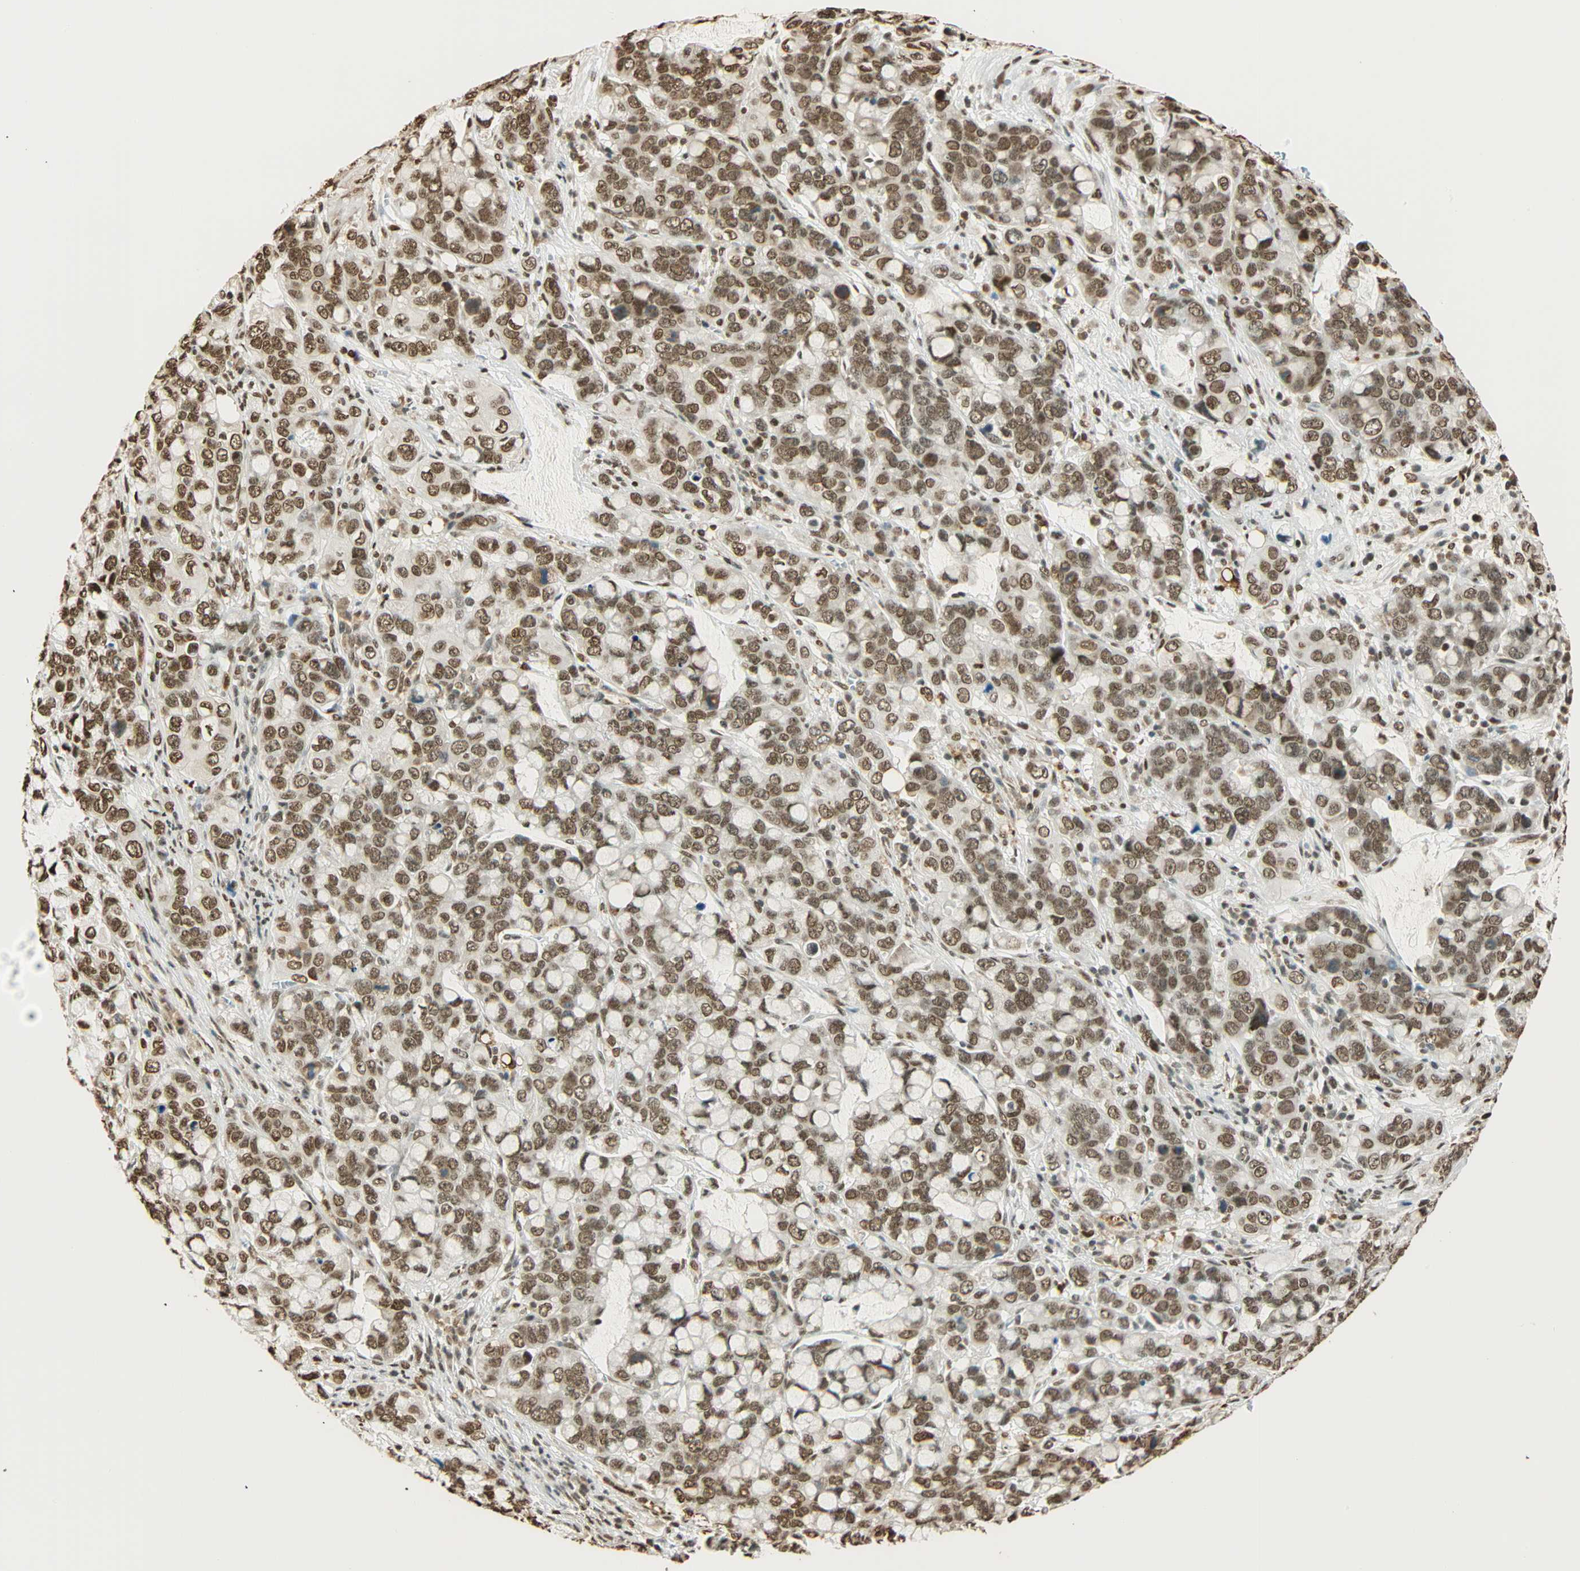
{"staining": {"intensity": "moderate", "quantity": ">75%", "location": "nuclear"}, "tissue": "stomach cancer", "cell_type": "Tumor cells", "image_type": "cancer", "snomed": [{"axis": "morphology", "description": "Adenocarcinoma, NOS"}, {"axis": "topography", "description": "Stomach, lower"}], "caption": "Stomach cancer tissue displays moderate nuclear staining in about >75% of tumor cells (brown staining indicates protein expression, while blue staining denotes nuclei).", "gene": "FANCG", "patient": {"sex": "male", "age": 84}}